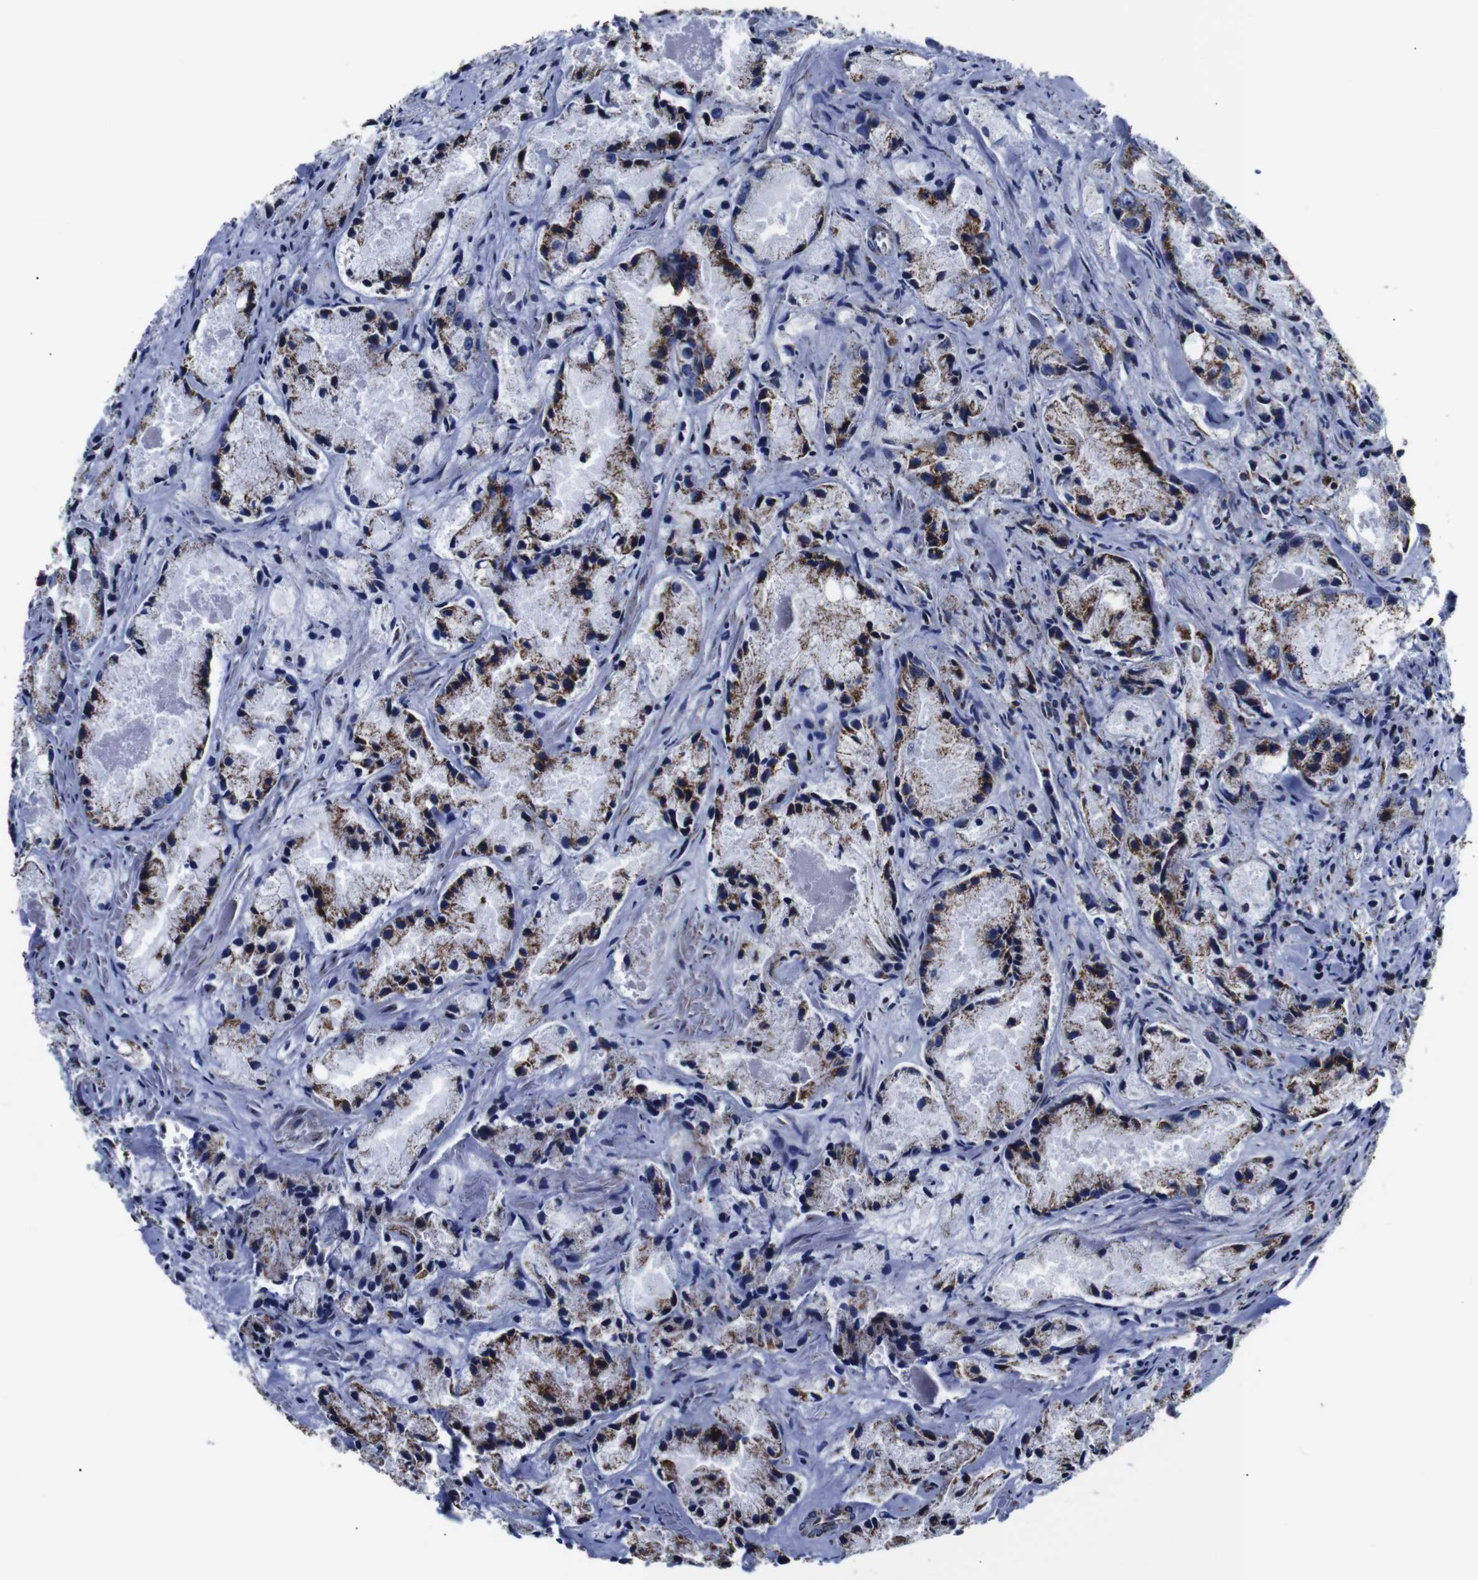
{"staining": {"intensity": "moderate", "quantity": "25%-75%", "location": "cytoplasmic/membranous"}, "tissue": "prostate cancer", "cell_type": "Tumor cells", "image_type": "cancer", "snomed": [{"axis": "morphology", "description": "Adenocarcinoma, Low grade"}, {"axis": "topography", "description": "Prostate"}], "caption": "There is medium levels of moderate cytoplasmic/membranous staining in tumor cells of prostate cancer, as demonstrated by immunohistochemical staining (brown color).", "gene": "FKBP9", "patient": {"sex": "male", "age": 64}}